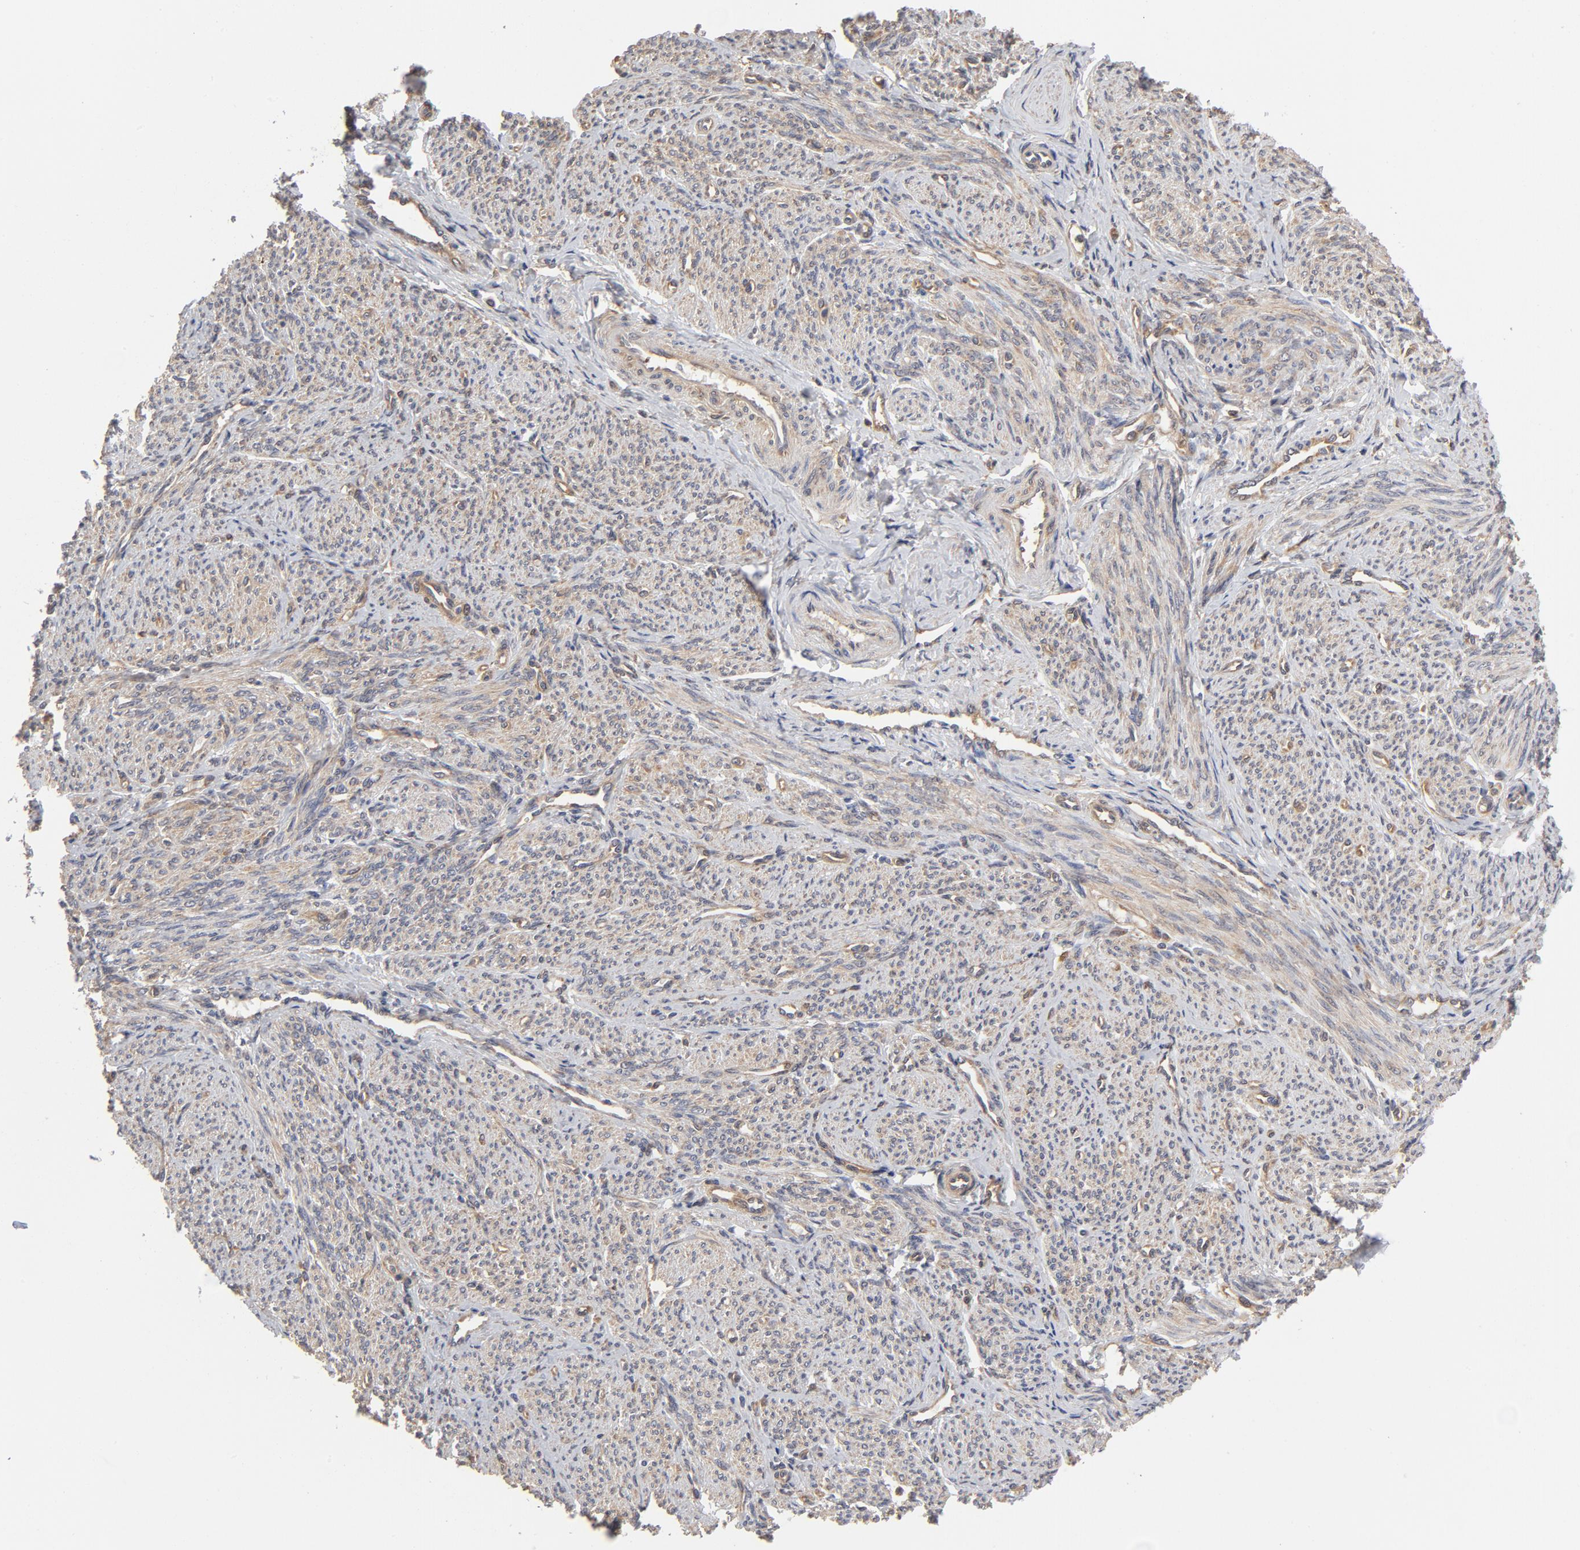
{"staining": {"intensity": "negative", "quantity": "none", "location": "none"}, "tissue": "smooth muscle", "cell_type": "Smooth muscle cells", "image_type": "normal", "snomed": [{"axis": "morphology", "description": "Normal tissue, NOS"}, {"axis": "topography", "description": "Smooth muscle"}], "caption": "High power microscopy photomicrograph of an IHC image of unremarkable smooth muscle, revealing no significant staining in smooth muscle cells.", "gene": "ASMTL", "patient": {"sex": "female", "age": 65}}